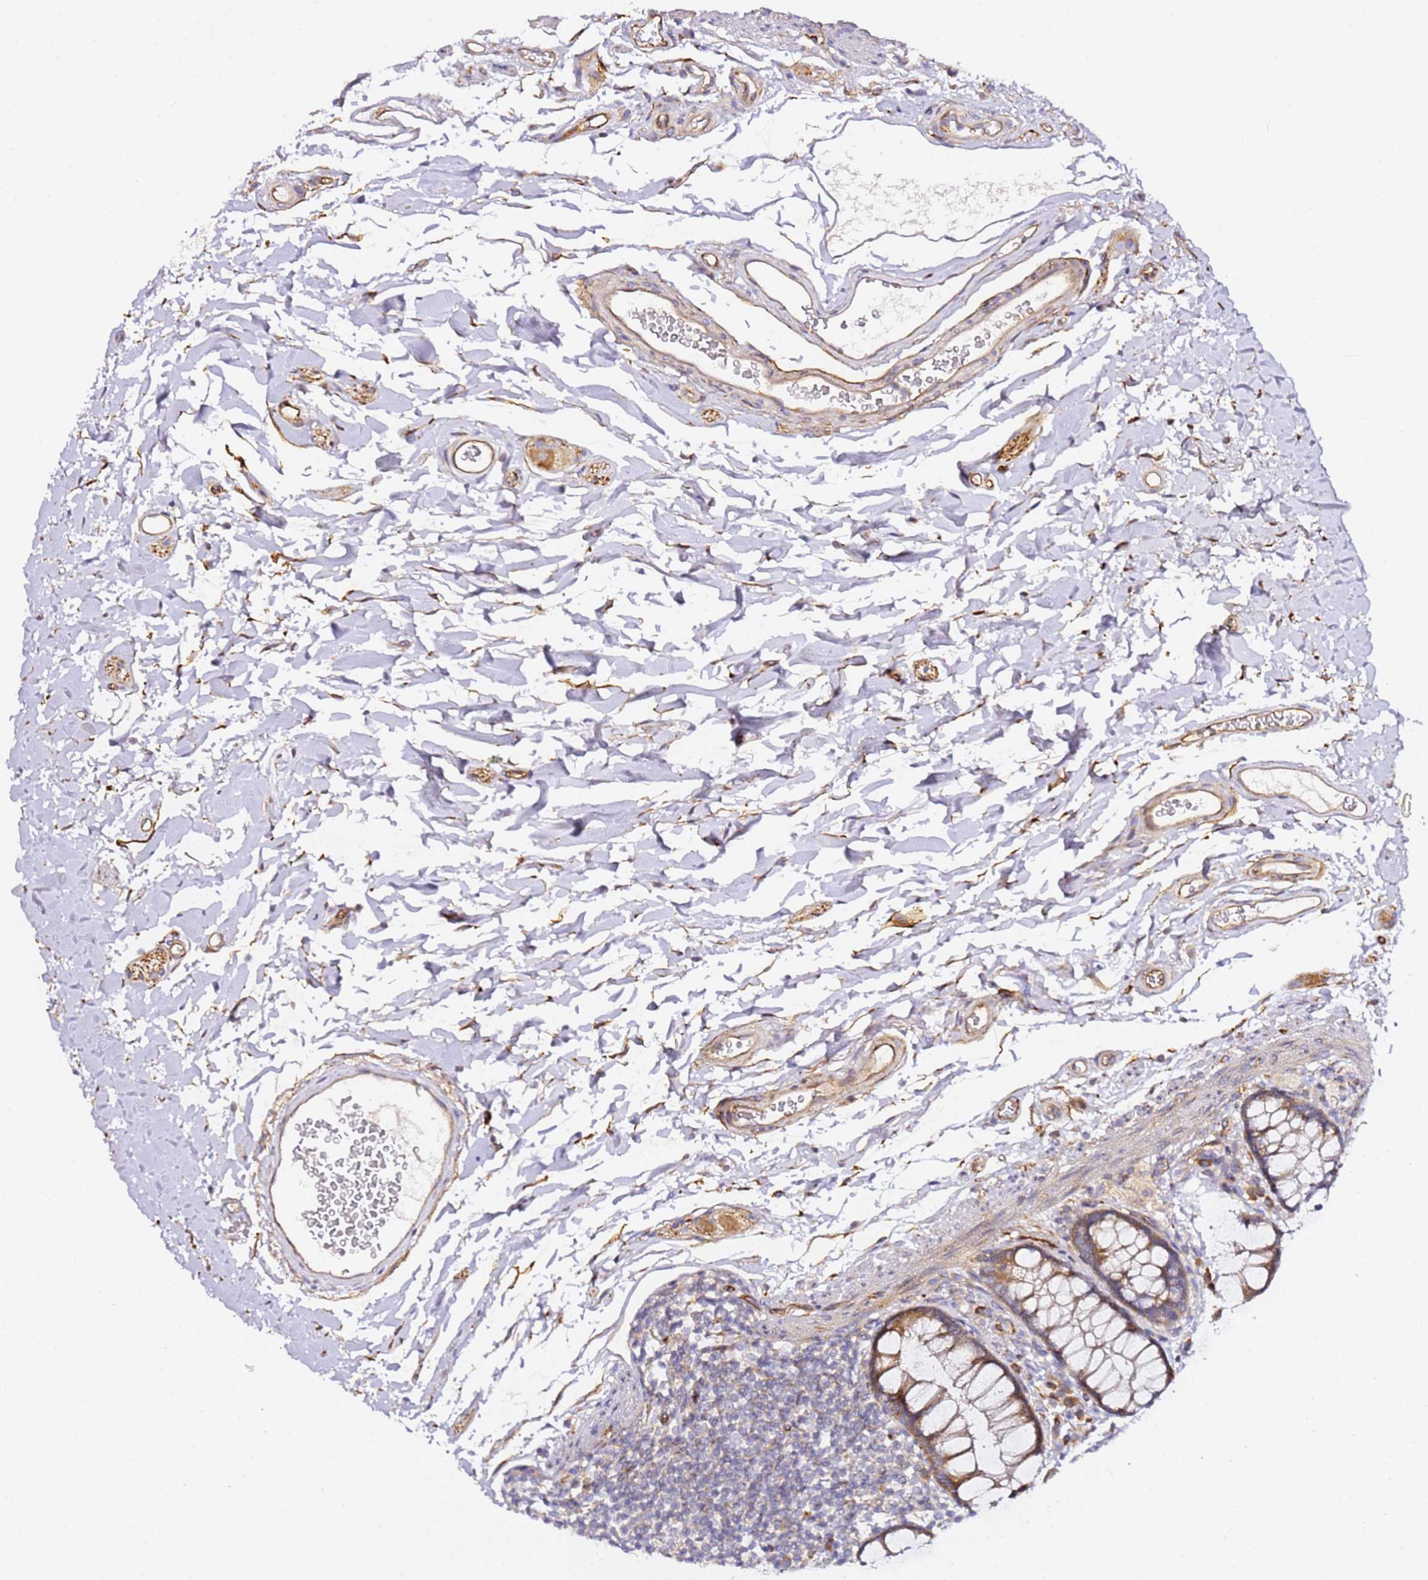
{"staining": {"intensity": "weak", "quantity": ">75%", "location": "cytoplasmic/membranous"}, "tissue": "rectum", "cell_type": "Glandular cells", "image_type": "normal", "snomed": [{"axis": "morphology", "description": "Normal tissue, NOS"}, {"axis": "topography", "description": "Rectum"}], "caption": "Protein staining shows weak cytoplasmic/membranous positivity in approximately >75% of glandular cells in normal rectum.", "gene": "KIF7", "patient": {"sex": "female", "age": 65}}